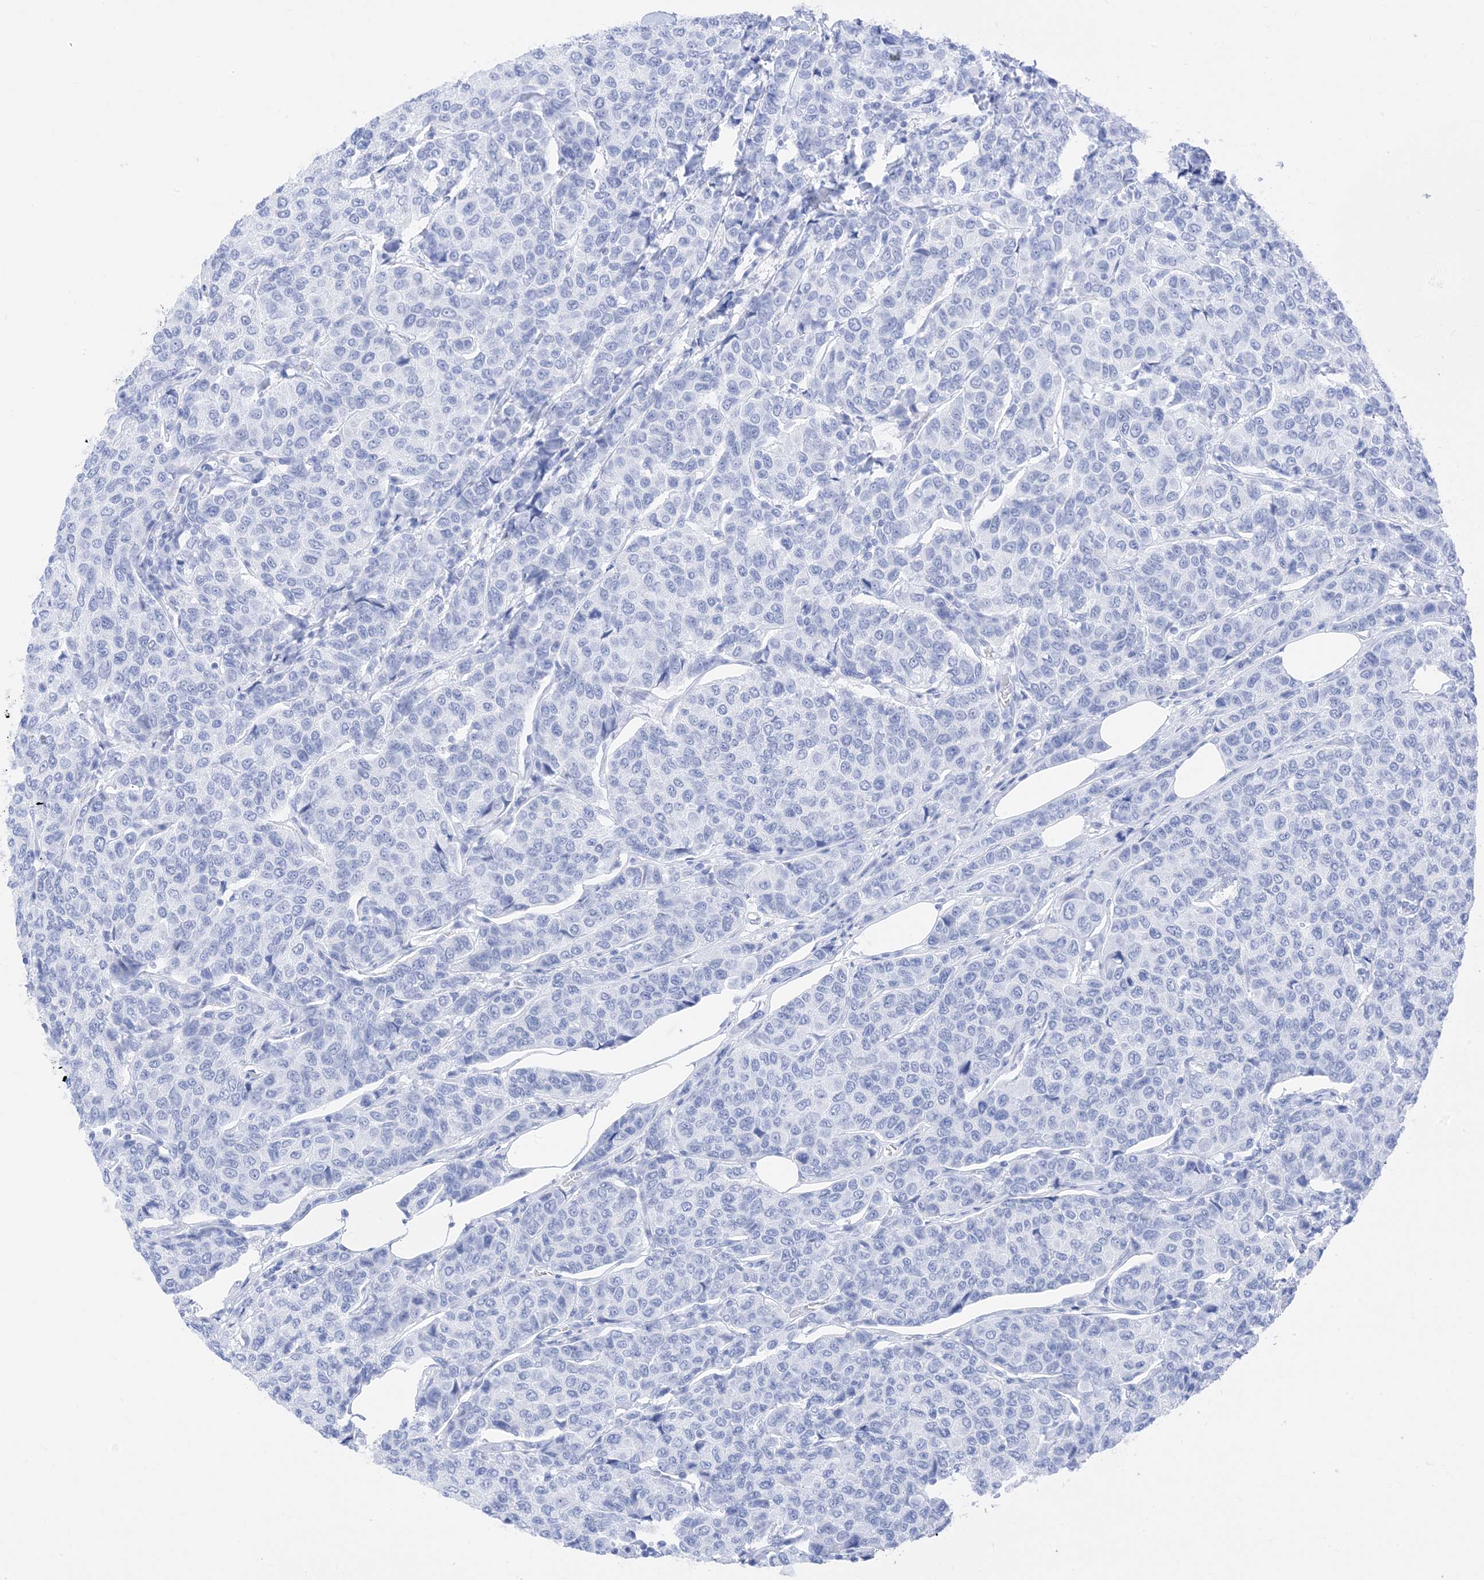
{"staining": {"intensity": "negative", "quantity": "none", "location": "none"}, "tissue": "breast cancer", "cell_type": "Tumor cells", "image_type": "cancer", "snomed": [{"axis": "morphology", "description": "Duct carcinoma"}, {"axis": "topography", "description": "Breast"}], "caption": "Immunohistochemistry (IHC) of human breast cancer (infiltrating ductal carcinoma) displays no staining in tumor cells.", "gene": "MUC17", "patient": {"sex": "female", "age": 55}}